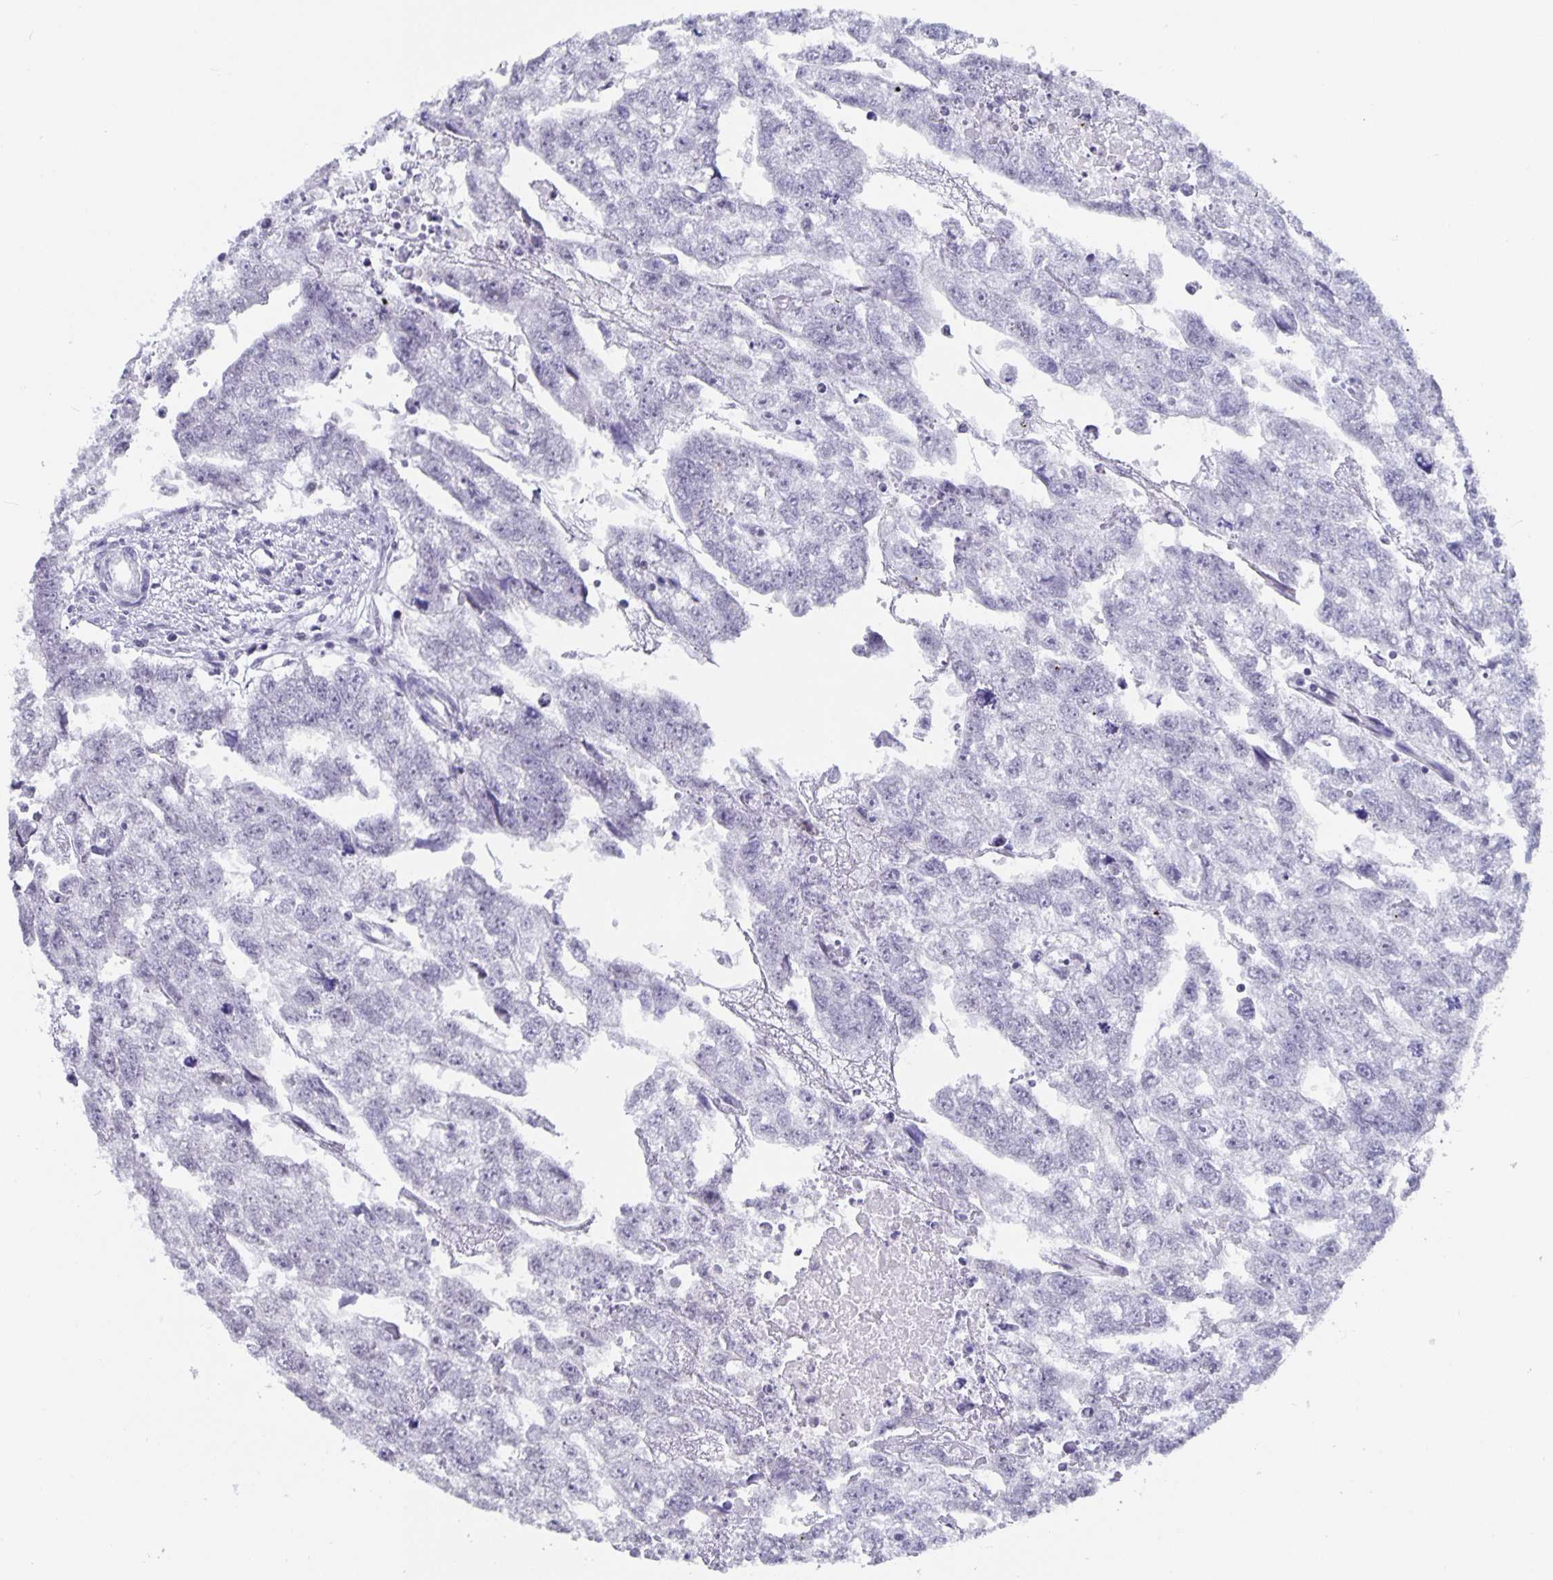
{"staining": {"intensity": "negative", "quantity": "none", "location": "none"}, "tissue": "testis cancer", "cell_type": "Tumor cells", "image_type": "cancer", "snomed": [{"axis": "morphology", "description": "Carcinoma, Embryonal, NOS"}, {"axis": "morphology", "description": "Teratoma, malignant, NOS"}, {"axis": "topography", "description": "Testis"}], "caption": "This histopathology image is of testis cancer stained with IHC to label a protein in brown with the nuclei are counter-stained blue. There is no expression in tumor cells.", "gene": "OLIG2", "patient": {"sex": "male", "age": 44}}